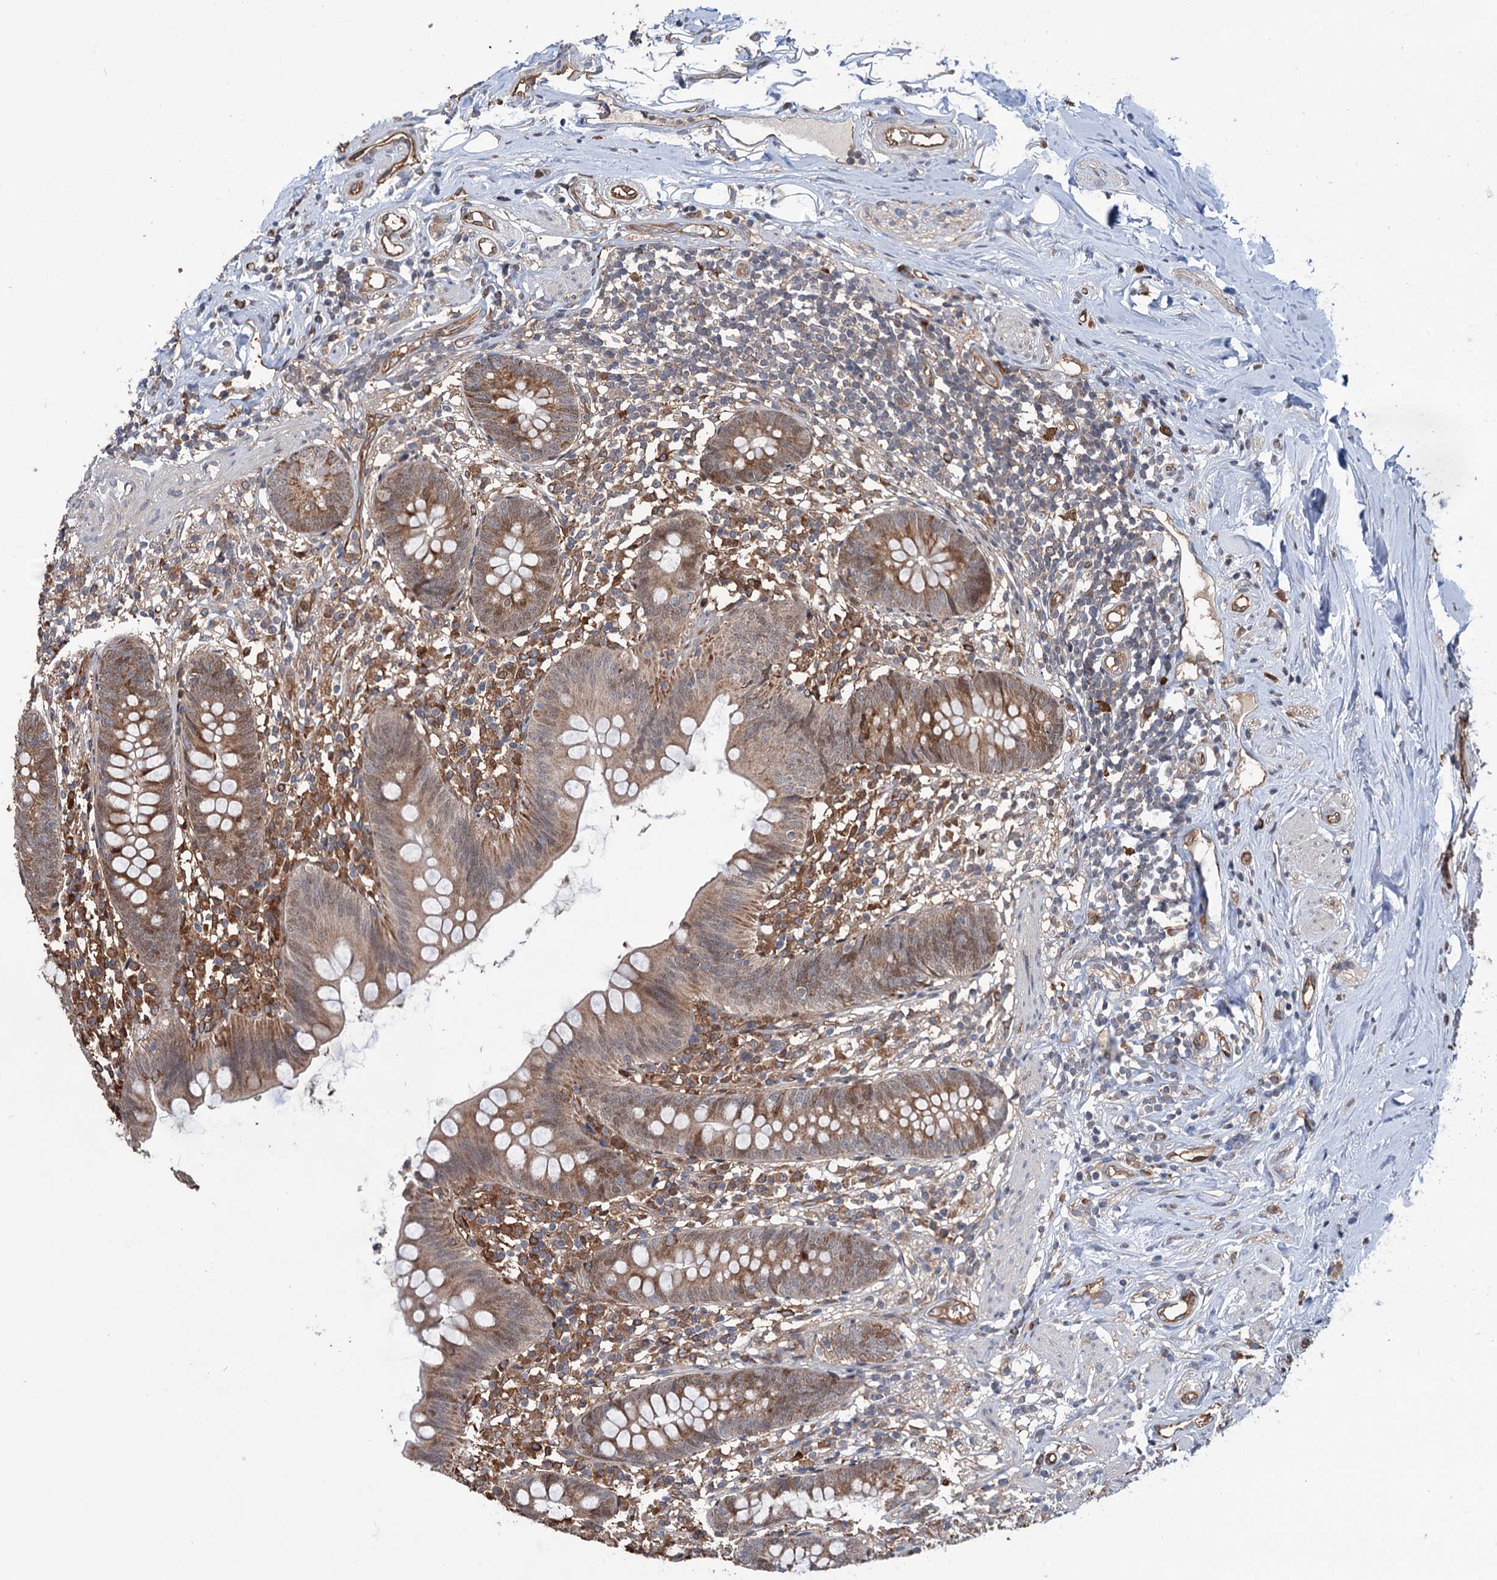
{"staining": {"intensity": "moderate", "quantity": ">75%", "location": "cytoplasmic/membranous"}, "tissue": "appendix", "cell_type": "Glandular cells", "image_type": "normal", "snomed": [{"axis": "morphology", "description": "Normal tissue, NOS"}, {"axis": "topography", "description": "Appendix"}], "caption": "Protein expression analysis of benign appendix demonstrates moderate cytoplasmic/membranous staining in approximately >75% of glandular cells. (Brightfield microscopy of DAB IHC at high magnification).", "gene": "NCAPD2", "patient": {"sex": "female", "age": 62}}